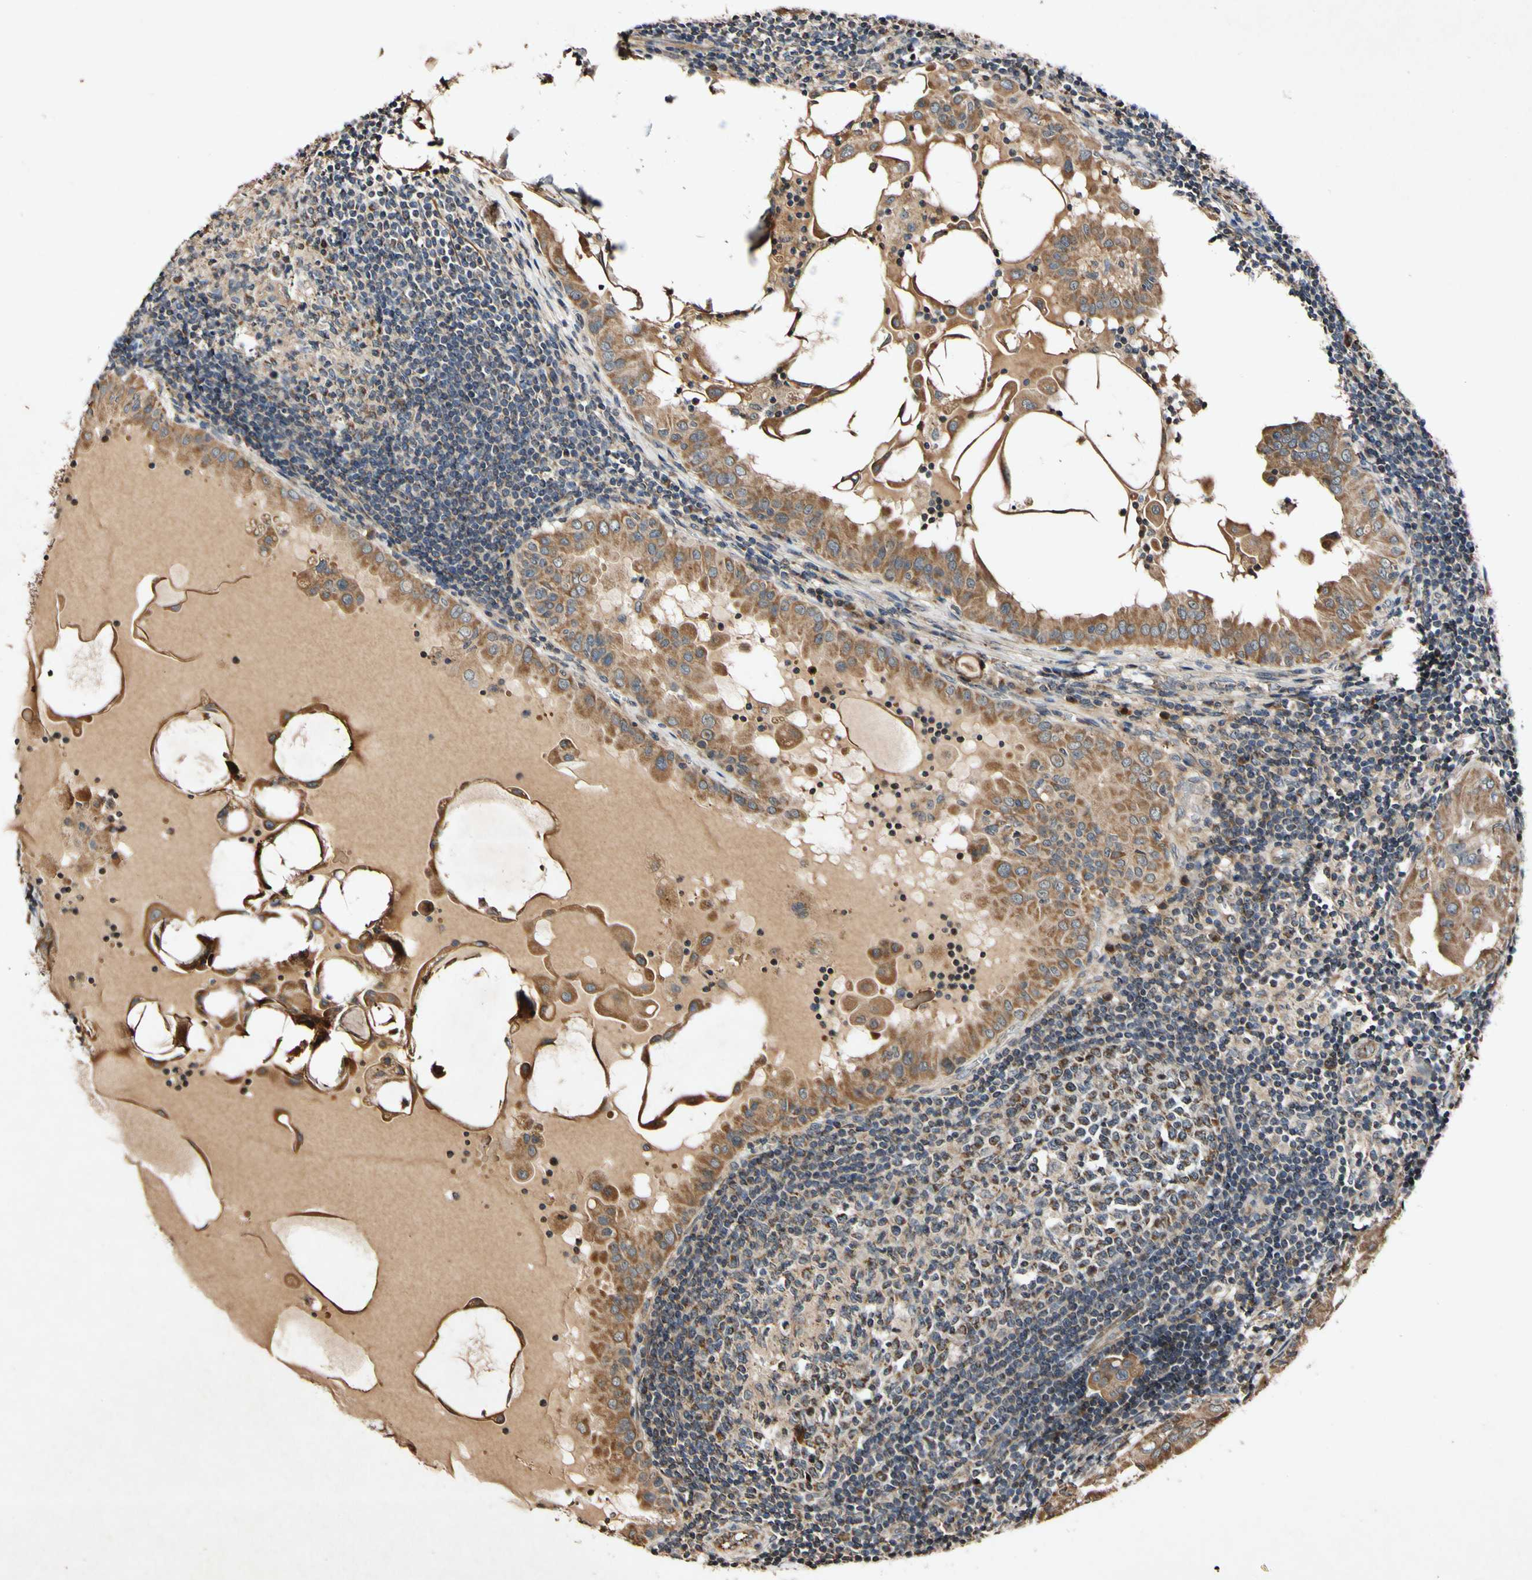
{"staining": {"intensity": "moderate", "quantity": ">75%", "location": "cytoplasmic/membranous"}, "tissue": "thyroid cancer", "cell_type": "Tumor cells", "image_type": "cancer", "snomed": [{"axis": "morphology", "description": "Papillary adenocarcinoma, NOS"}, {"axis": "topography", "description": "Thyroid gland"}], "caption": "About >75% of tumor cells in human thyroid cancer (papillary adenocarcinoma) show moderate cytoplasmic/membranous protein staining as visualized by brown immunohistochemical staining.", "gene": "PLAT", "patient": {"sex": "male", "age": 33}}